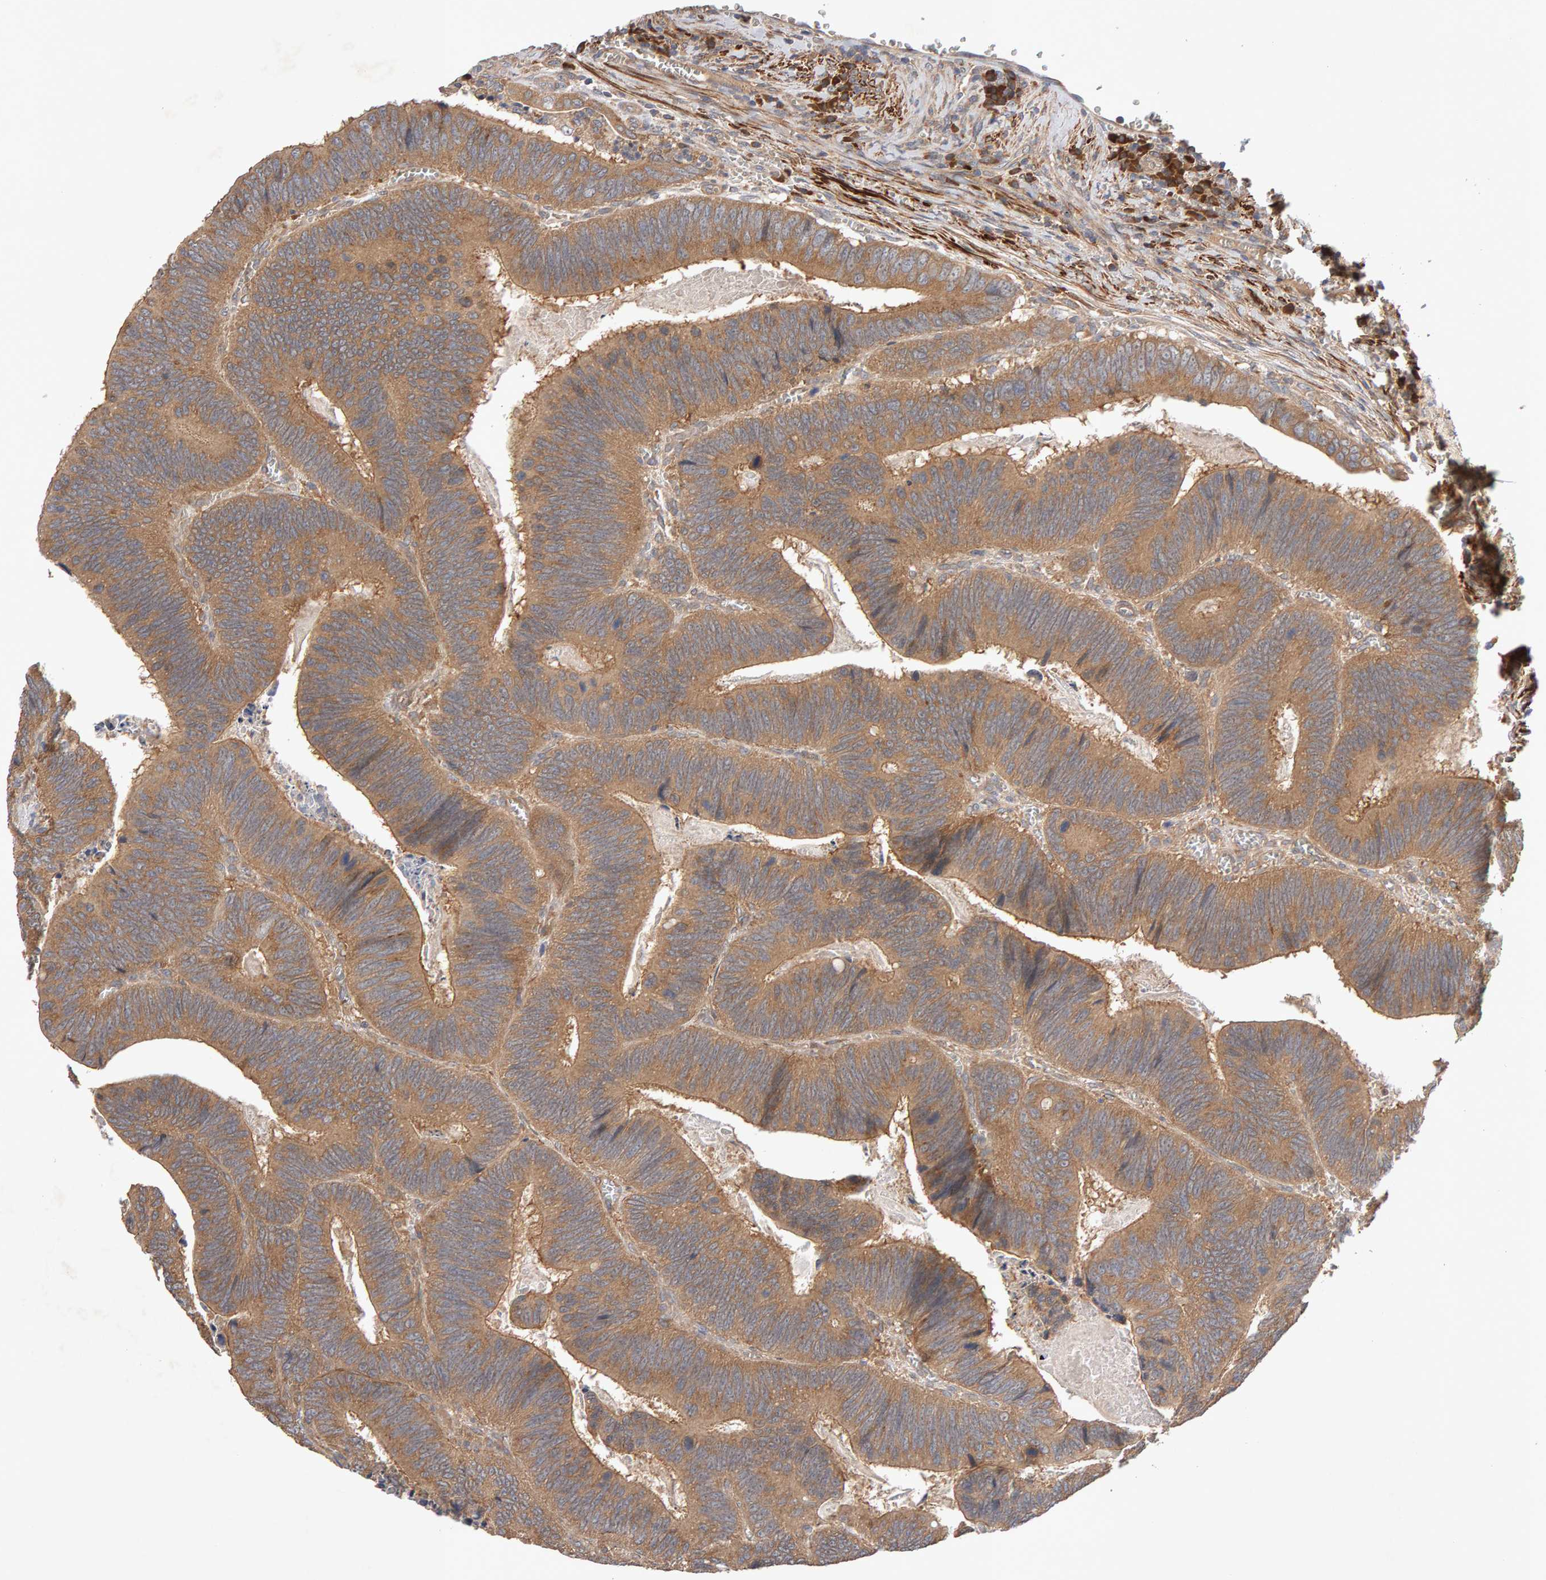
{"staining": {"intensity": "moderate", "quantity": ">75%", "location": "cytoplasmic/membranous"}, "tissue": "colorectal cancer", "cell_type": "Tumor cells", "image_type": "cancer", "snomed": [{"axis": "morphology", "description": "Inflammation, NOS"}, {"axis": "morphology", "description": "Adenocarcinoma, NOS"}, {"axis": "topography", "description": "Colon"}], "caption": "Approximately >75% of tumor cells in human colorectal cancer demonstrate moderate cytoplasmic/membranous protein expression as visualized by brown immunohistochemical staining.", "gene": "RNF19A", "patient": {"sex": "male", "age": 72}}